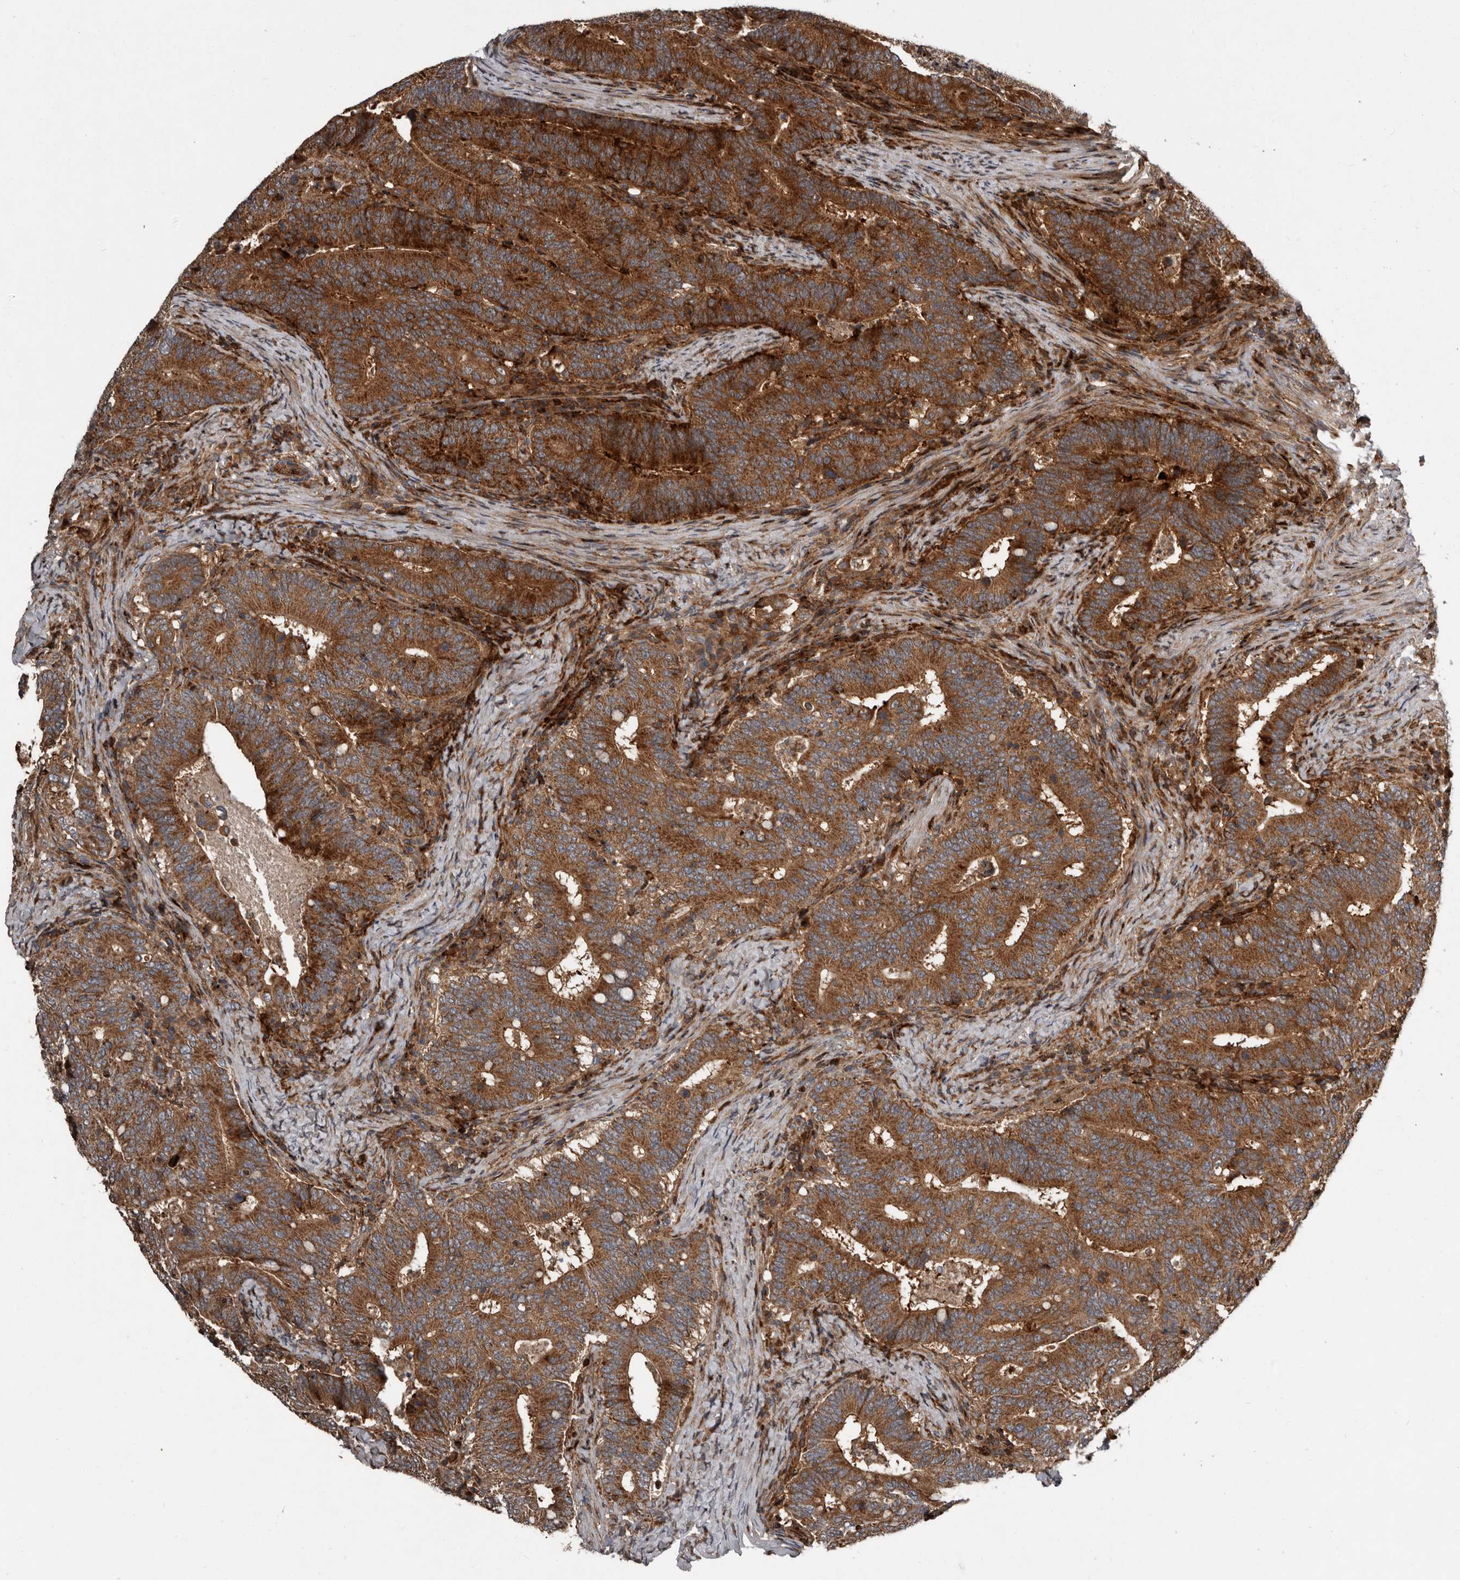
{"staining": {"intensity": "strong", "quantity": ">75%", "location": "cytoplasmic/membranous"}, "tissue": "colorectal cancer", "cell_type": "Tumor cells", "image_type": "cancer", "snomed": [{"axis": "morphology", "description": "Adenocarcinoma, NOS"}, {"axis": "topography", "description": "Colon"}], "caption": "Immunohistochemical staining of colorectal cancer displays high levels of strong cytoplasmic/membranous staining in approximately >75% of tumor cells.", "gene": "FBXO31", "patient": {"sex": "female", "age": 66}}